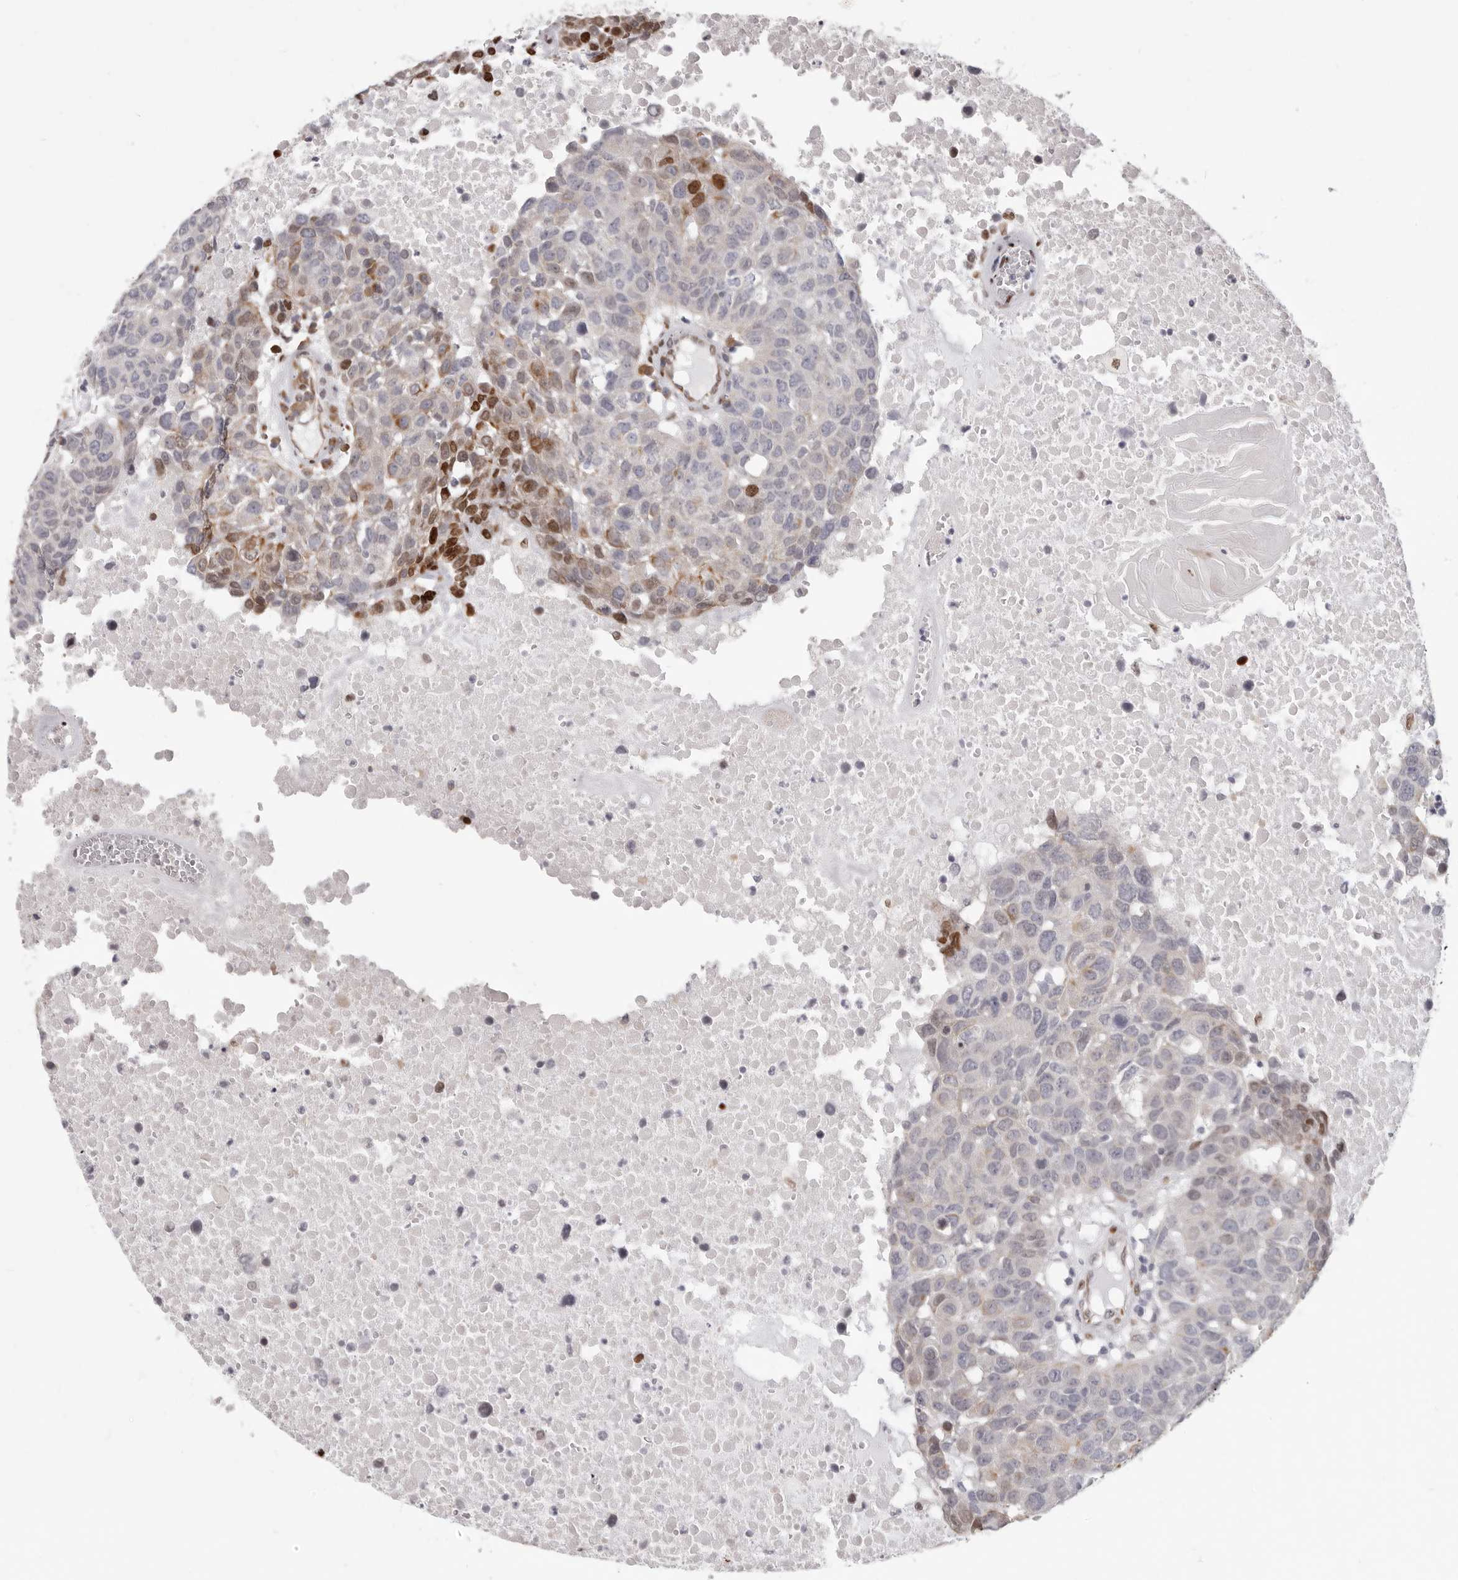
{"staining": {"intensity": "moderate", "quantity": "<25%", "location": "nuclear"}, "tissue": "head and neck cancer", "cell_type": "Tumor cells", "image_type": "cancer", "snomed": [{"axis": "morphology", "description": "Squamous cell carcinoma, NOS"}, {"axis": "topography", "description": "Head-Neck"}], "caption": "Tumor cells exhibit low levels of moderate nuclear positivity in approximately <25% of cells in head and neck squamous cell carcinoma.", "gene": "SRP19", "patient": {"sex": "male", "age": 66}}